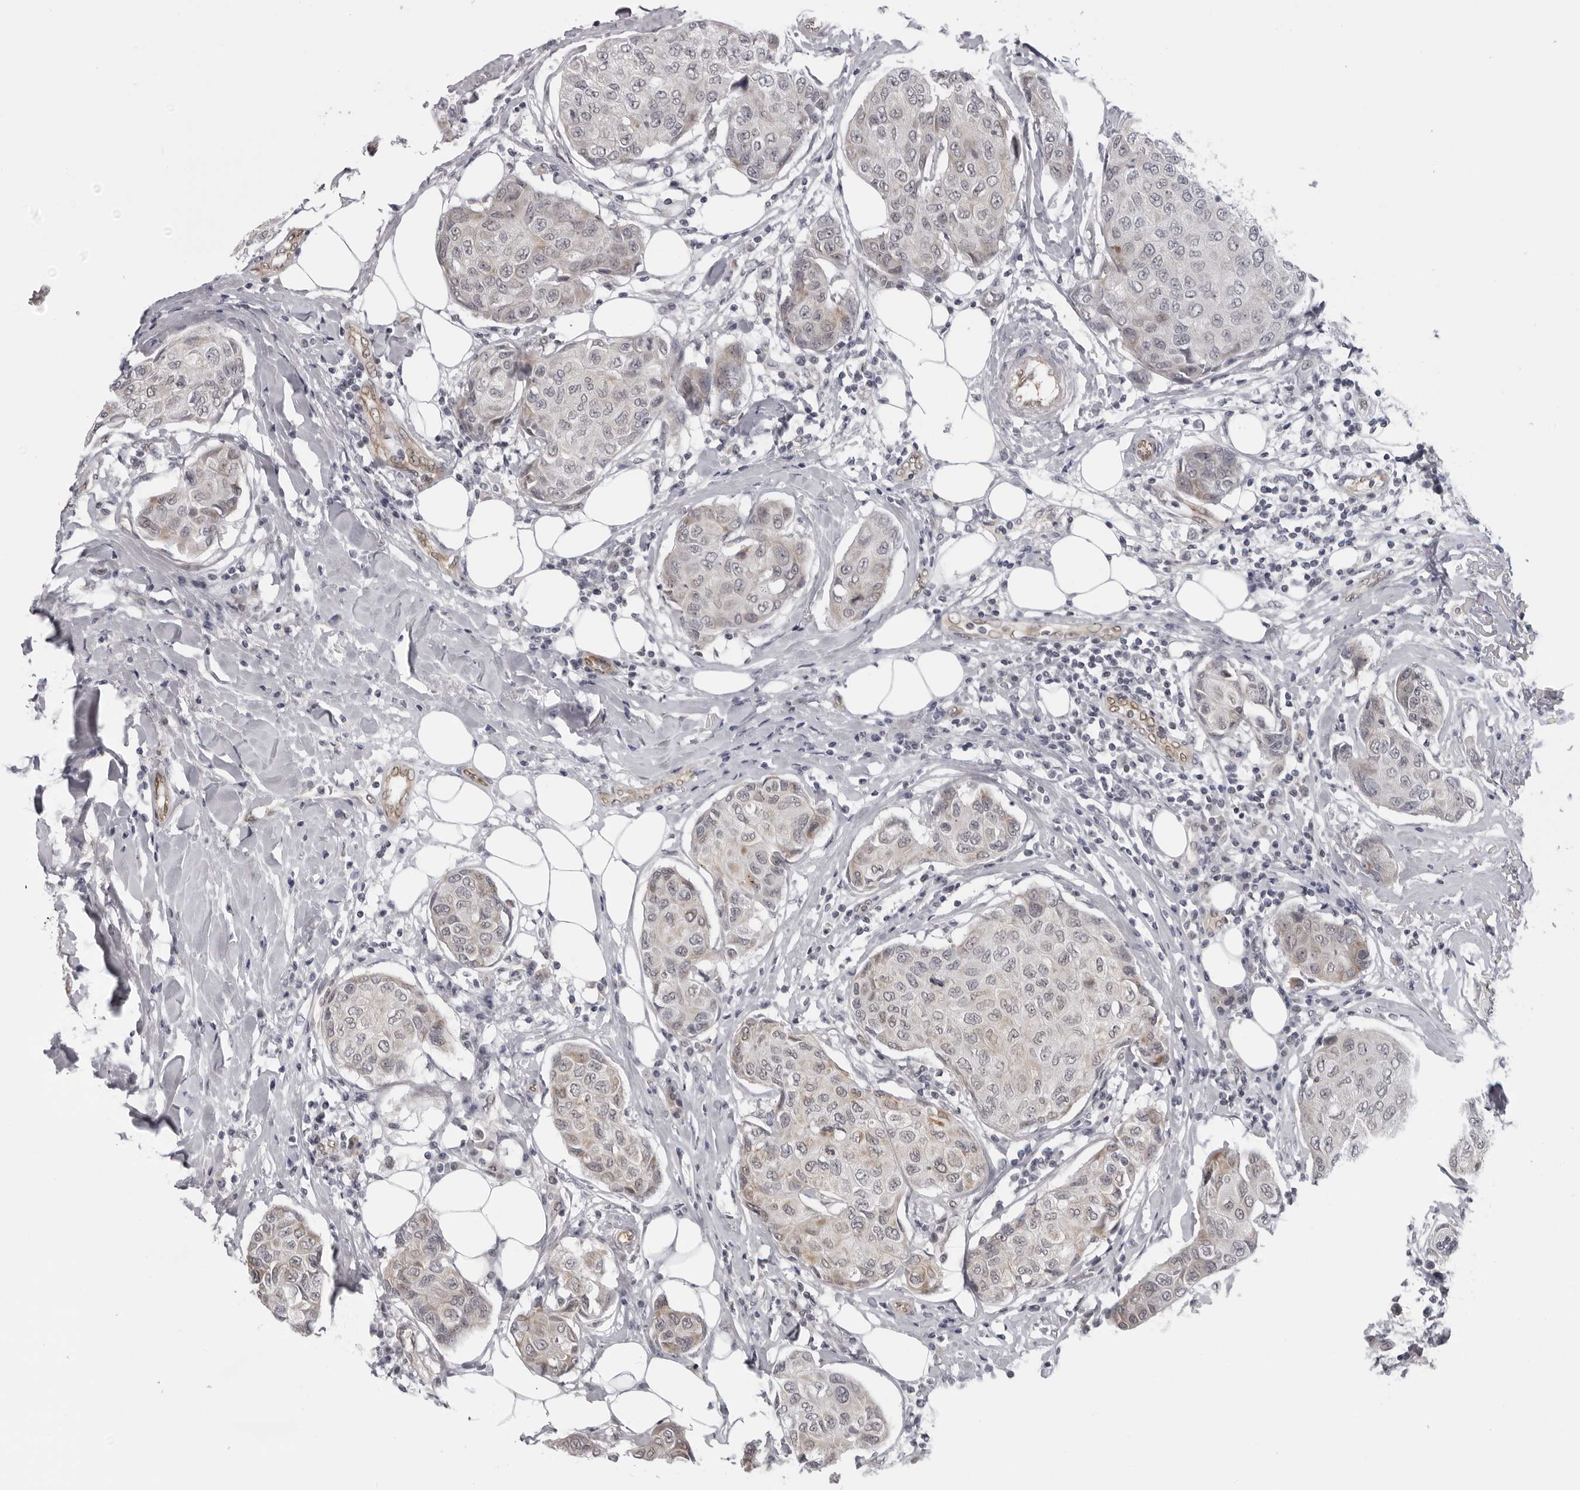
{"staining": {"intensity": "weak", "quantity": "25%-75%", "location": "cytoplasmic/membranous"}, "tissue": "breast cancer", "cell_type": "Tumor cells", "image_type": "cancer", "snomed": [{"axis": "morphology", "description": "Duct carcinoma"}, {"axis": "topography", "description": "Breast"}], "caption": "Invasive ductal carcinoma (breast) stained for a protein displays weak cytoplasmic/membranous positivity in tumor cells.", "gene": "MAPK12", "patient": {"sex": "female", "age": 80}}